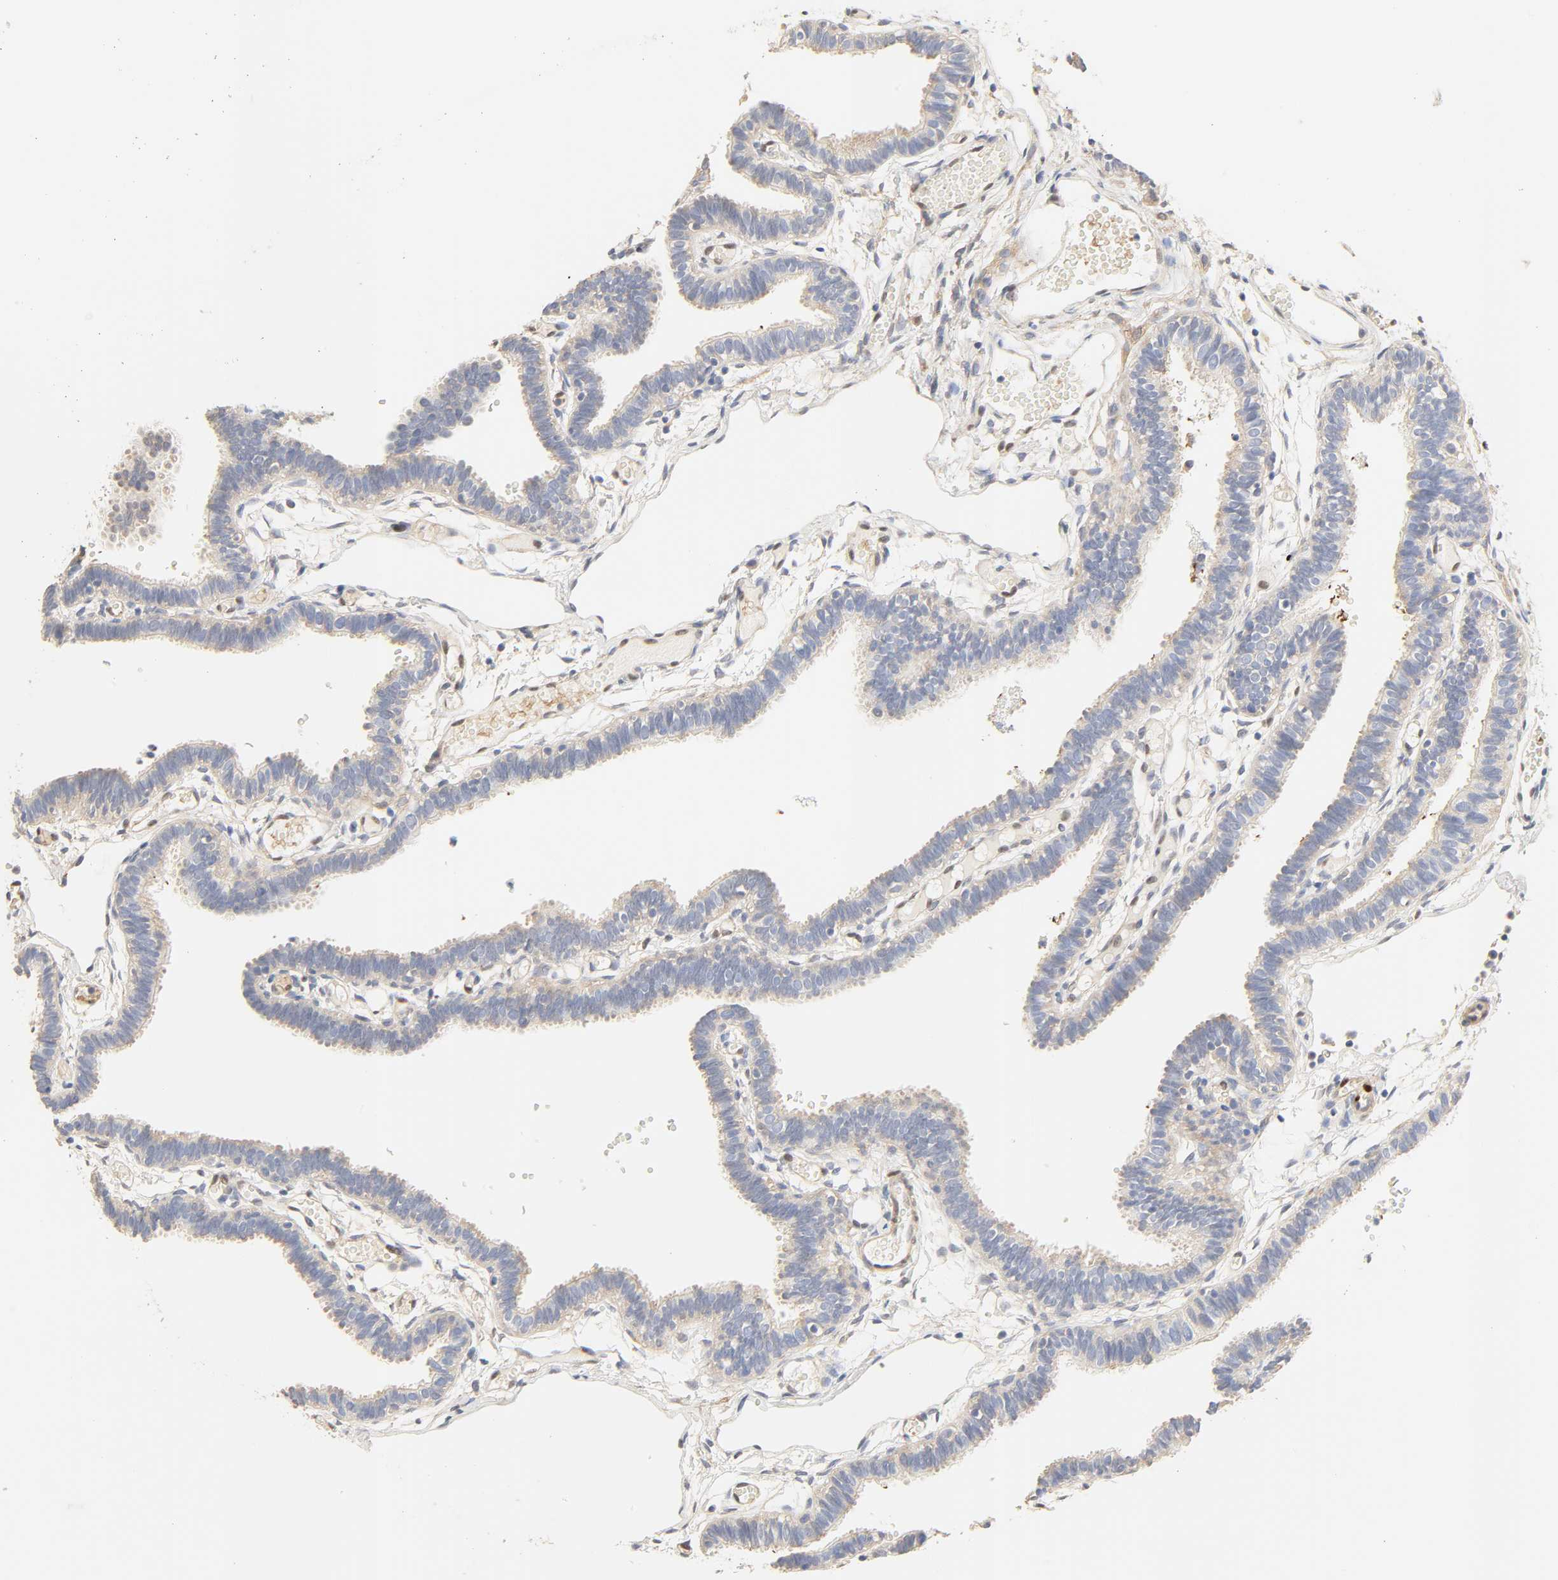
{"staining": {"intensity": "negative", "quantity": "none", "location": "none"}, "tissue": "fallopian tube", "cell_type": "Glandular cells", "image_type": "normal", "snomed": [{"axis": "morphology", "description": "Normal tissue, NOS"}, {"axis": "topography", "description": "Fallopian tube"}], "caption": "Fallopian tube stained for a protein using IHC shows no expression glandular cells.", "gene": "BORCS8", "patient": {"sex": "female", "age": 29}}